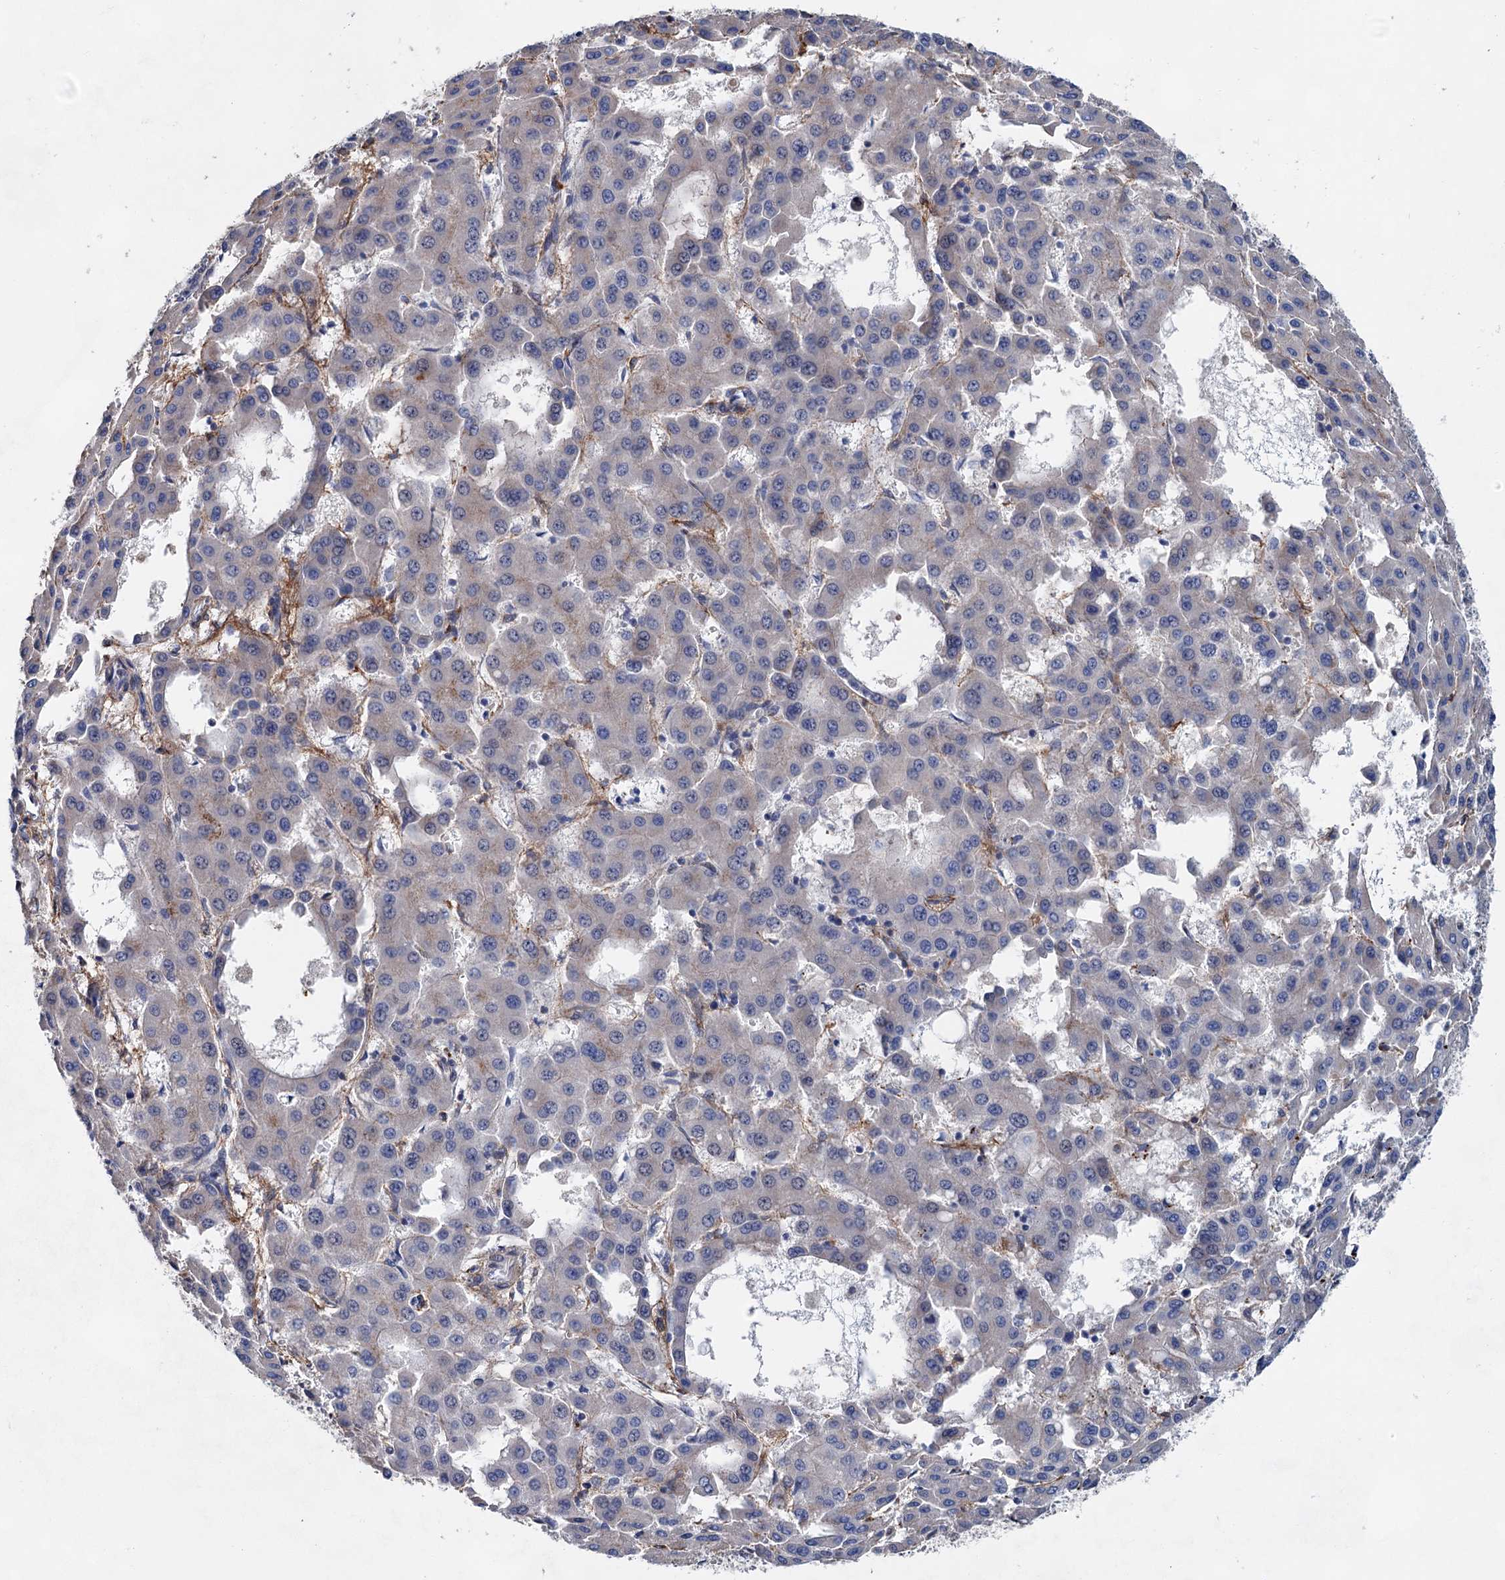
{"staining": {"intensity": "weak", "quantity": "<25%", "location": "cytoplasmic/membranous"}, "tissue": "liver cancer", "cell_type": "Tumor cells", "image_type": "cancer", "snomed": [{"axis": "morphology", "description": "Carcinoma, Hepatocellular, NOS"}, {"axis": "topography", "description": "Liver"}], "caption": "Immunohistochemical staining of human liver cancer (hepatocellular carcinoma) displays no significant expression in tumor cells. (Stains: DAB immunohistochemistry with hematoxylin counter stain, Microscopy: brightfield microscopy at high magnification).", "gene": "GPR155", "patient": {"sex": "male", "age": 47}}